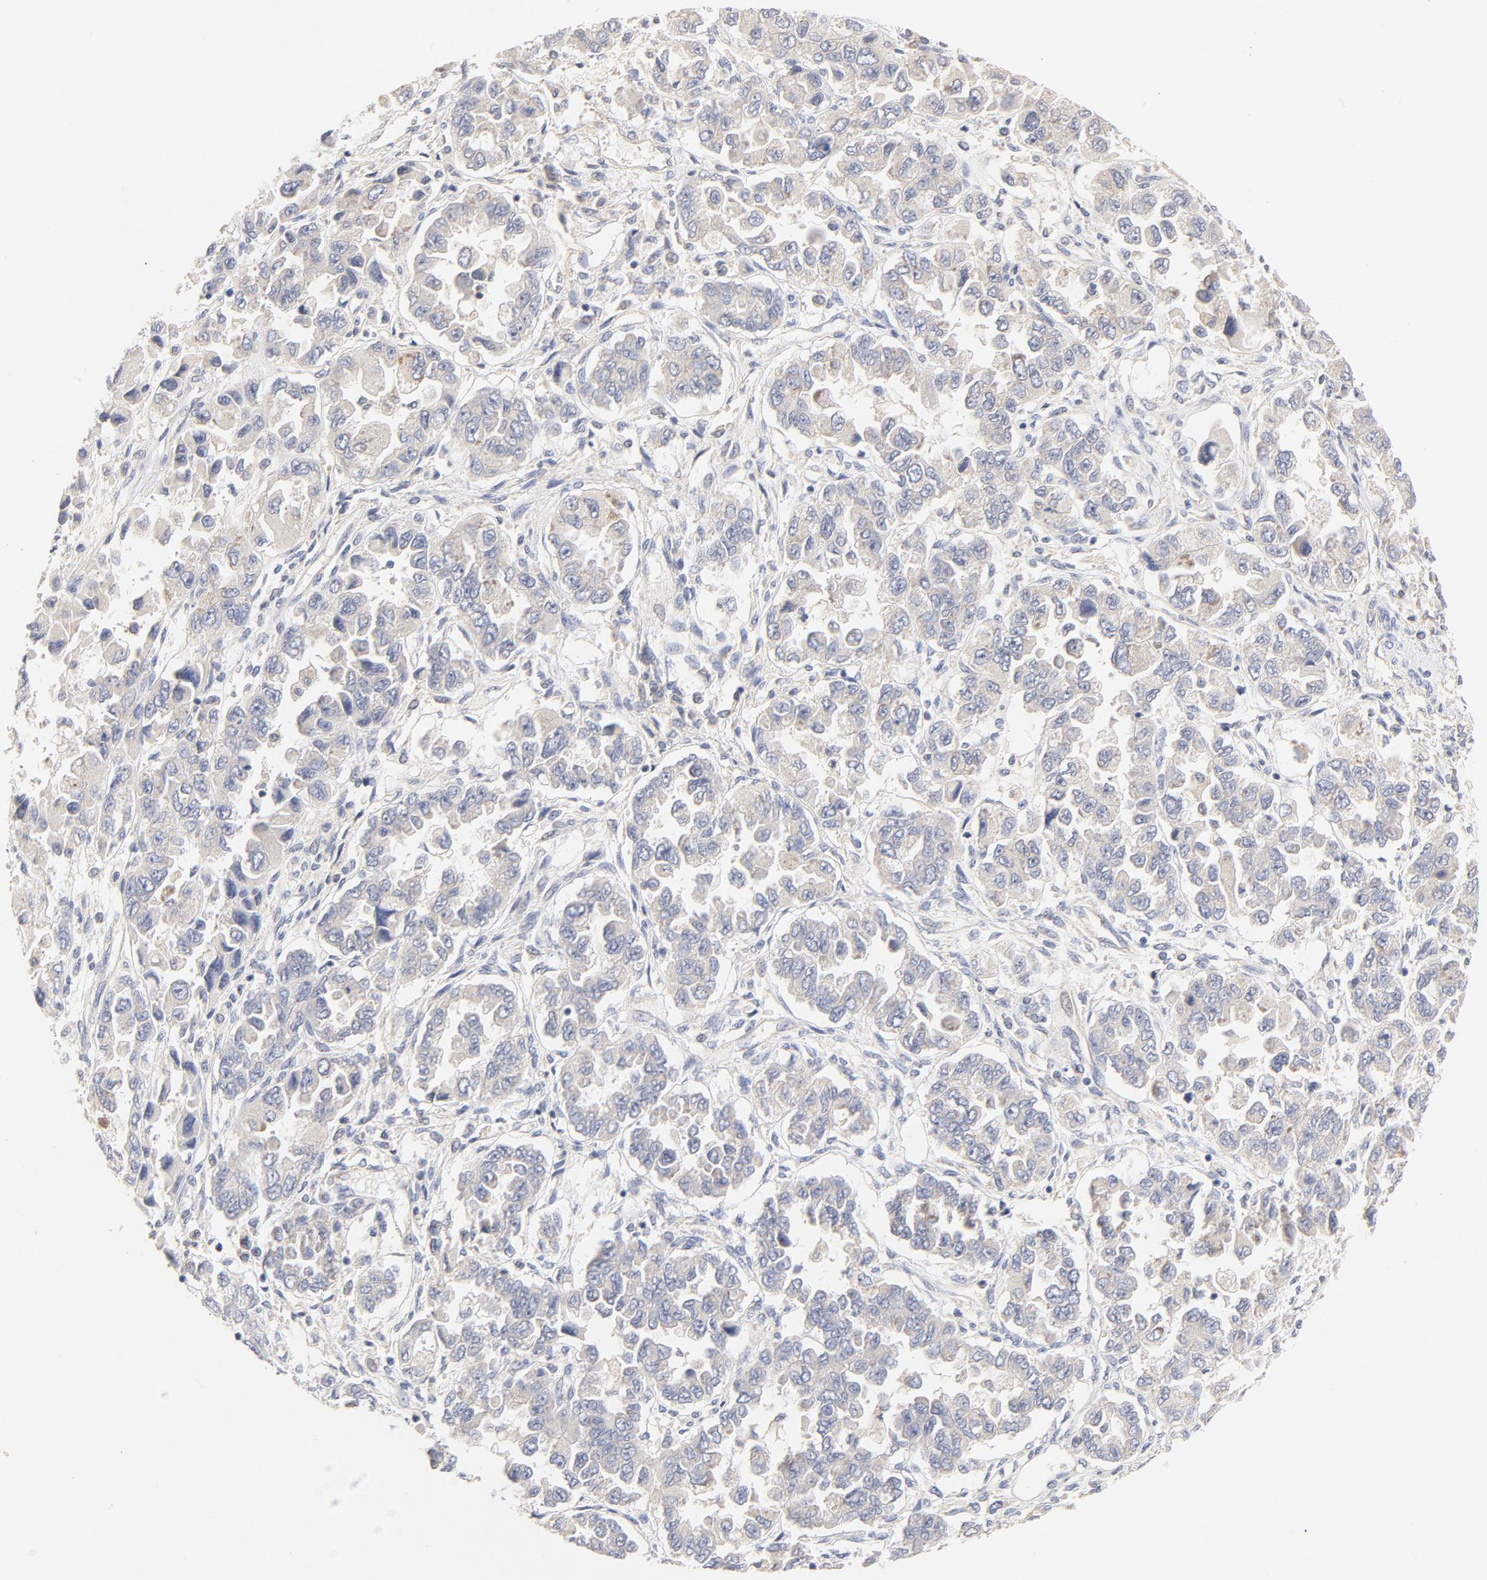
{"staining": {"intensity": "negative", "quantity": "none", "location": "none"}, "tissue": "ovarian cancer", "cell_type": "Tumor cells", "image_type": "cancer", "snomed": [{"axis": "morphology", "description": "Cystadenocarcinoma, serous, NOS"}, {"axis": "topography", "description": "Ovary"}], "caption": "There is no significant expression in tumor cells of ovarian cancer (serous cystadenocarcinoma).", "gene": "MTERF2", "patient": {"sex": "female", "age": 84}}